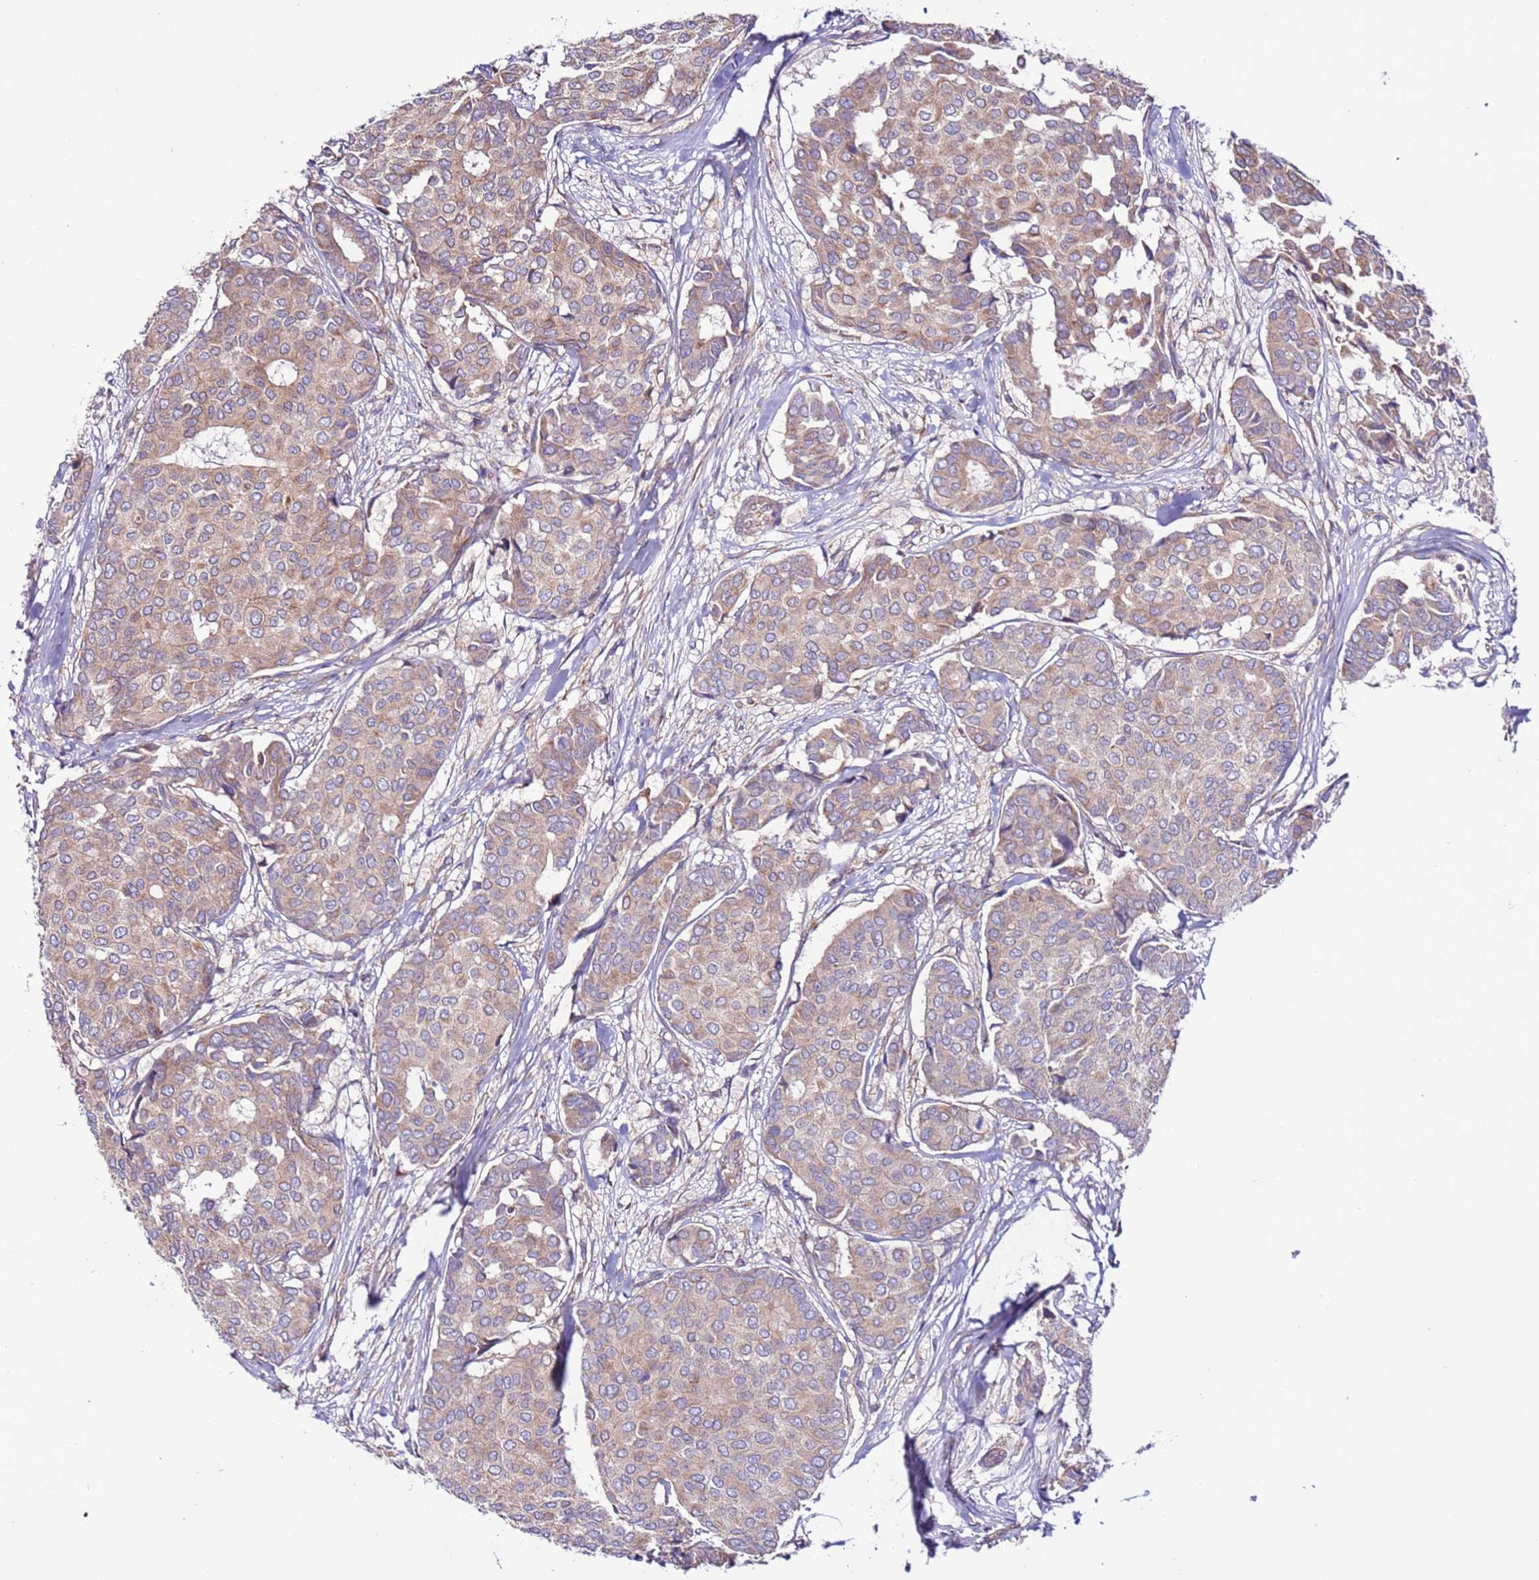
{"staining": {"intensity": "weak", "quantity": "25%-75%", "location": "cytoplasmic/membranous"}, "tissue": "breast cancer", "cell_type": "Tumor cells", "image_type": "cancer", "snomed": [{"axis": "morphology", "description": "Duct carcinoma"}, {"axis": "topography", "description": "Breast"}], "caption": "There is low levels of weak cytoplasmic/membranous staining in tumor cells of intraductal carcinoma (breast), as demonstrated by immunohistochemical staining (brown color).", "gene": "SPCS1", "patient": {"sex": "female", "age": 75}}